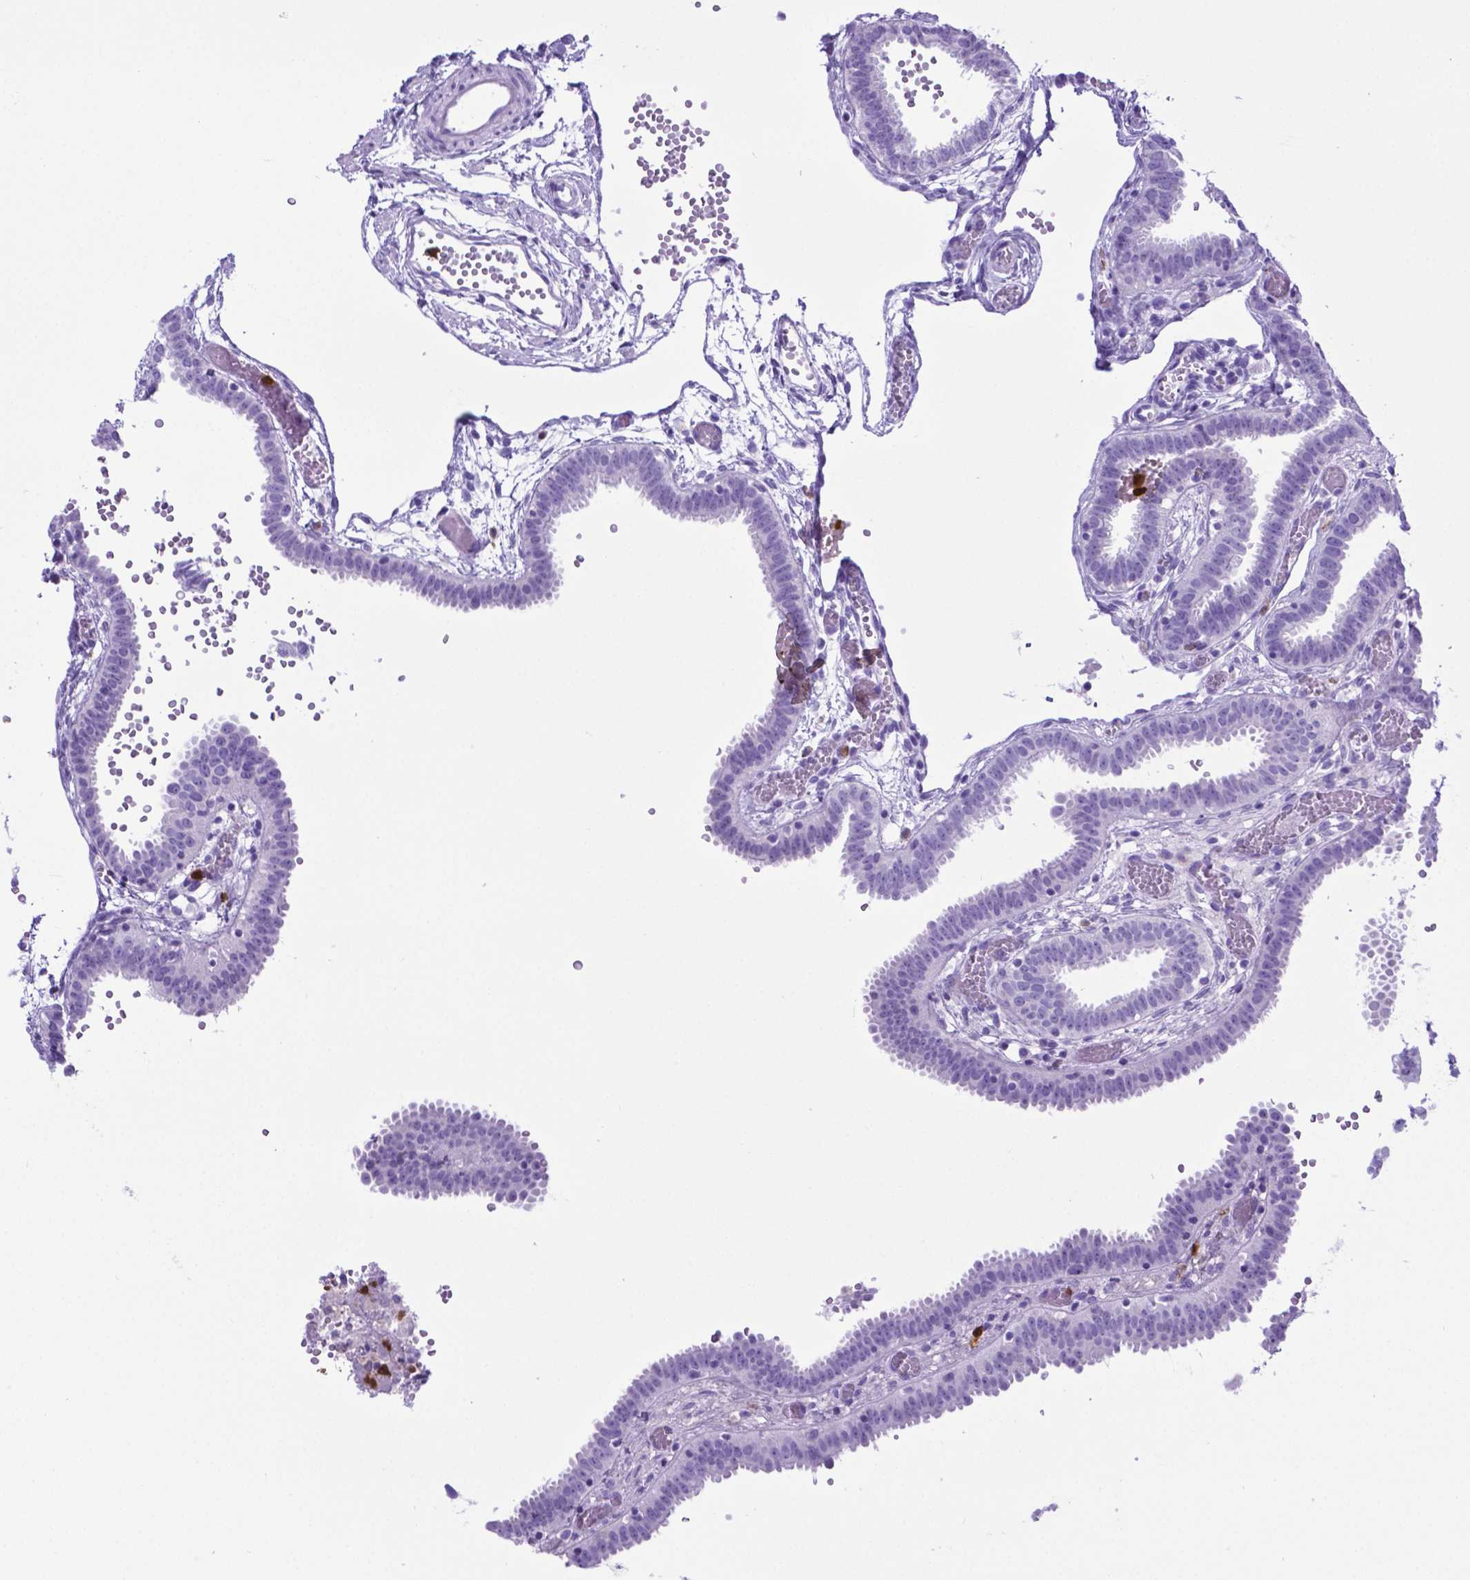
{"staining": {"intensity": "negative", "quantity": "none", "location": "none"}, "tissue": "fallopian tube", "cell_type": "Glandular cells", "image_type": "normal", "snomed": [{"axis": "morphology", "description": "Normal tissue, NOS"}, {"axis": "topography", "description": "Fallopian tube"}], "caption": "There is no significant positivity in glandular cells of fallopian tube.", "gene": "LZTR1", "patient": {"sex": "female", "age": 37}}